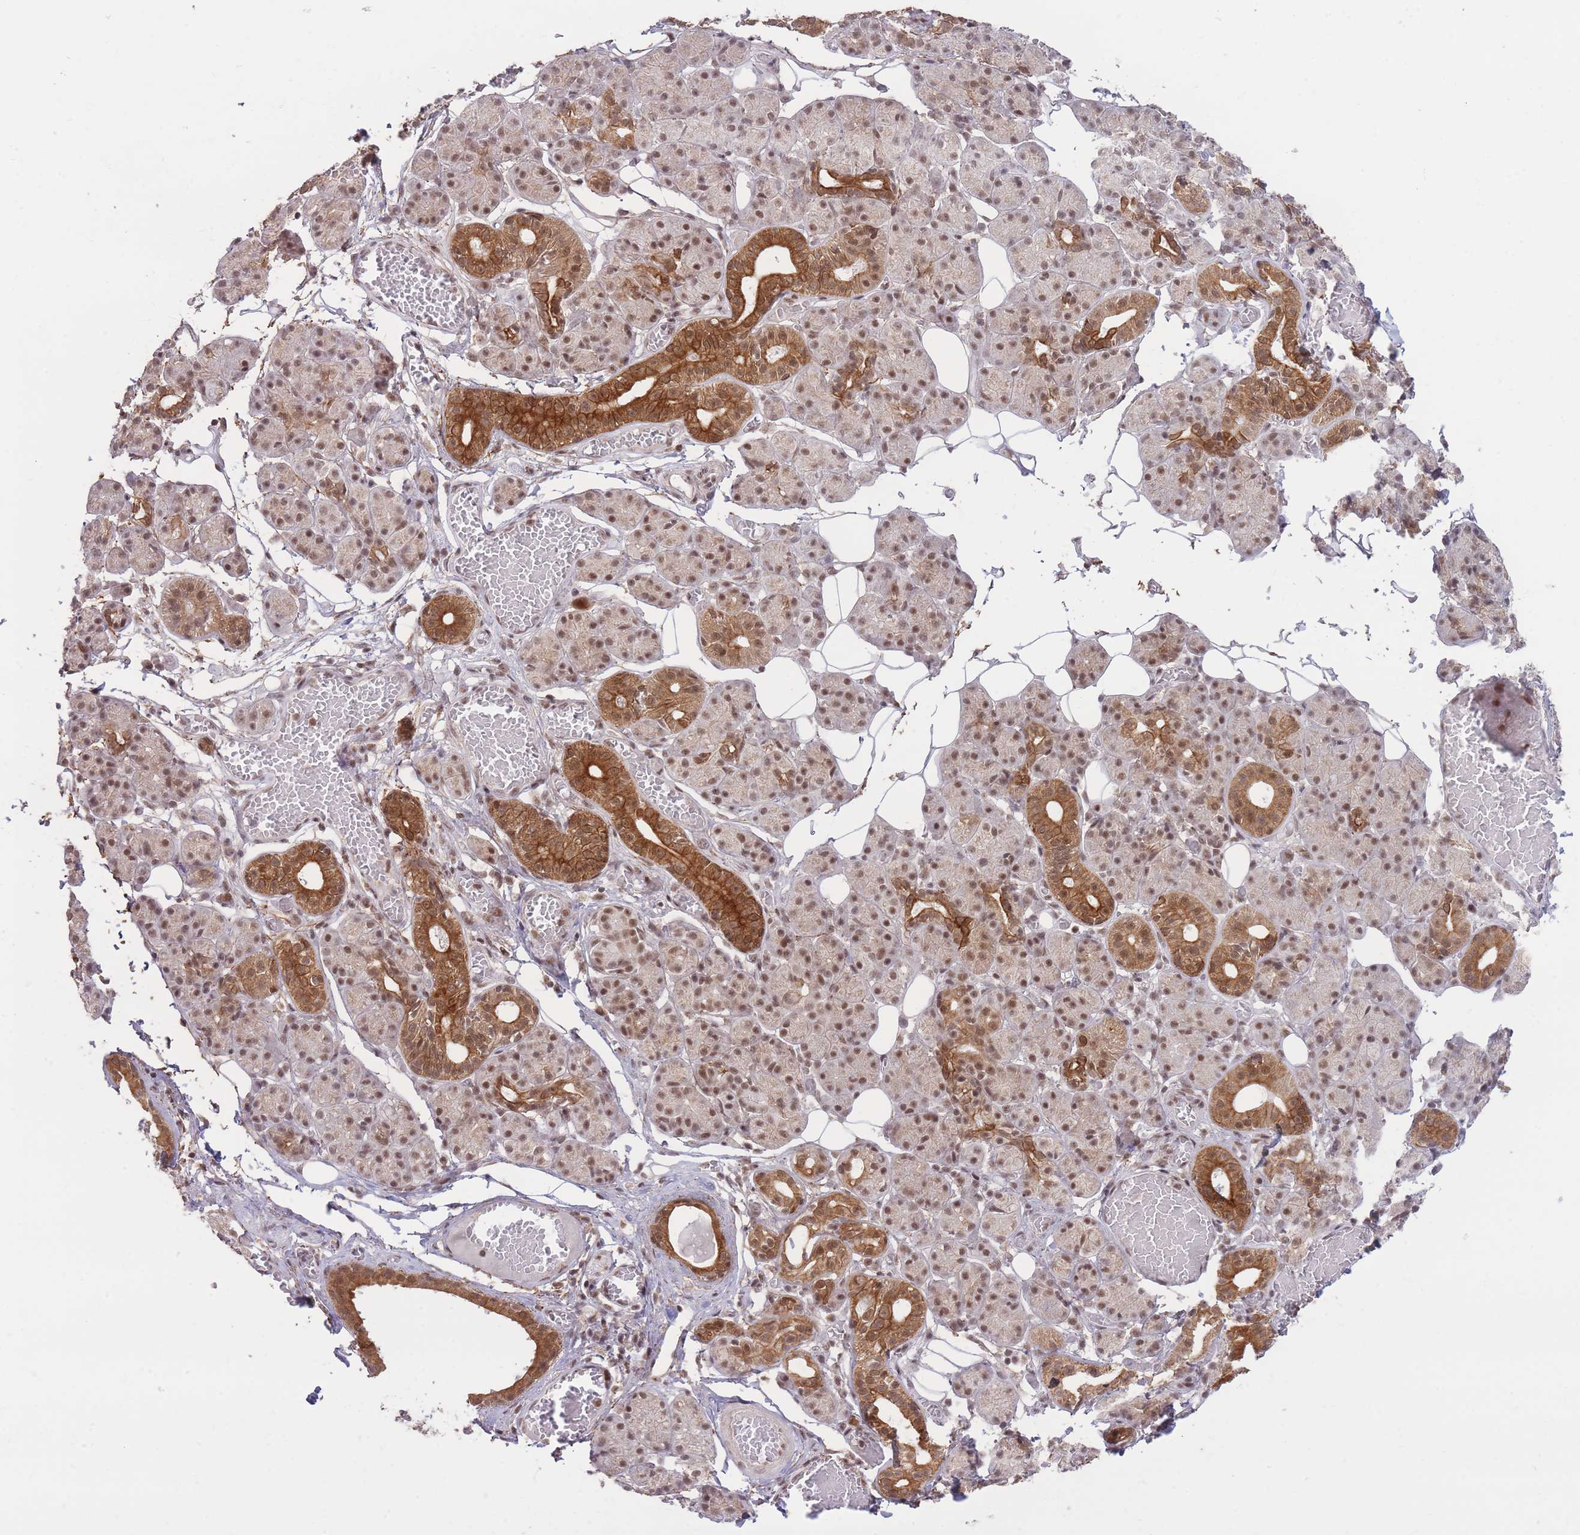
{"staining": {"intensity": "strong", "quantity": "25%-75%", "location": "cytoplasmic/membranous,nuclear"}, "tissue": "salivary gland", "cell_type": "Glandular cells", "image_type": "normal", "snomed": [{"axis": "morphology", "description": "Normal tissue, NOS"}, {"axis": "topography", "description": "Salivary gland"}], "caption": "A brown stain labels strong cytoplasmic/membranous,nuclear expression of a protein in glandular cells of benign human salivary gland.", "gene": "CARD8", "patient": {"sex": "male", "age": 63}}